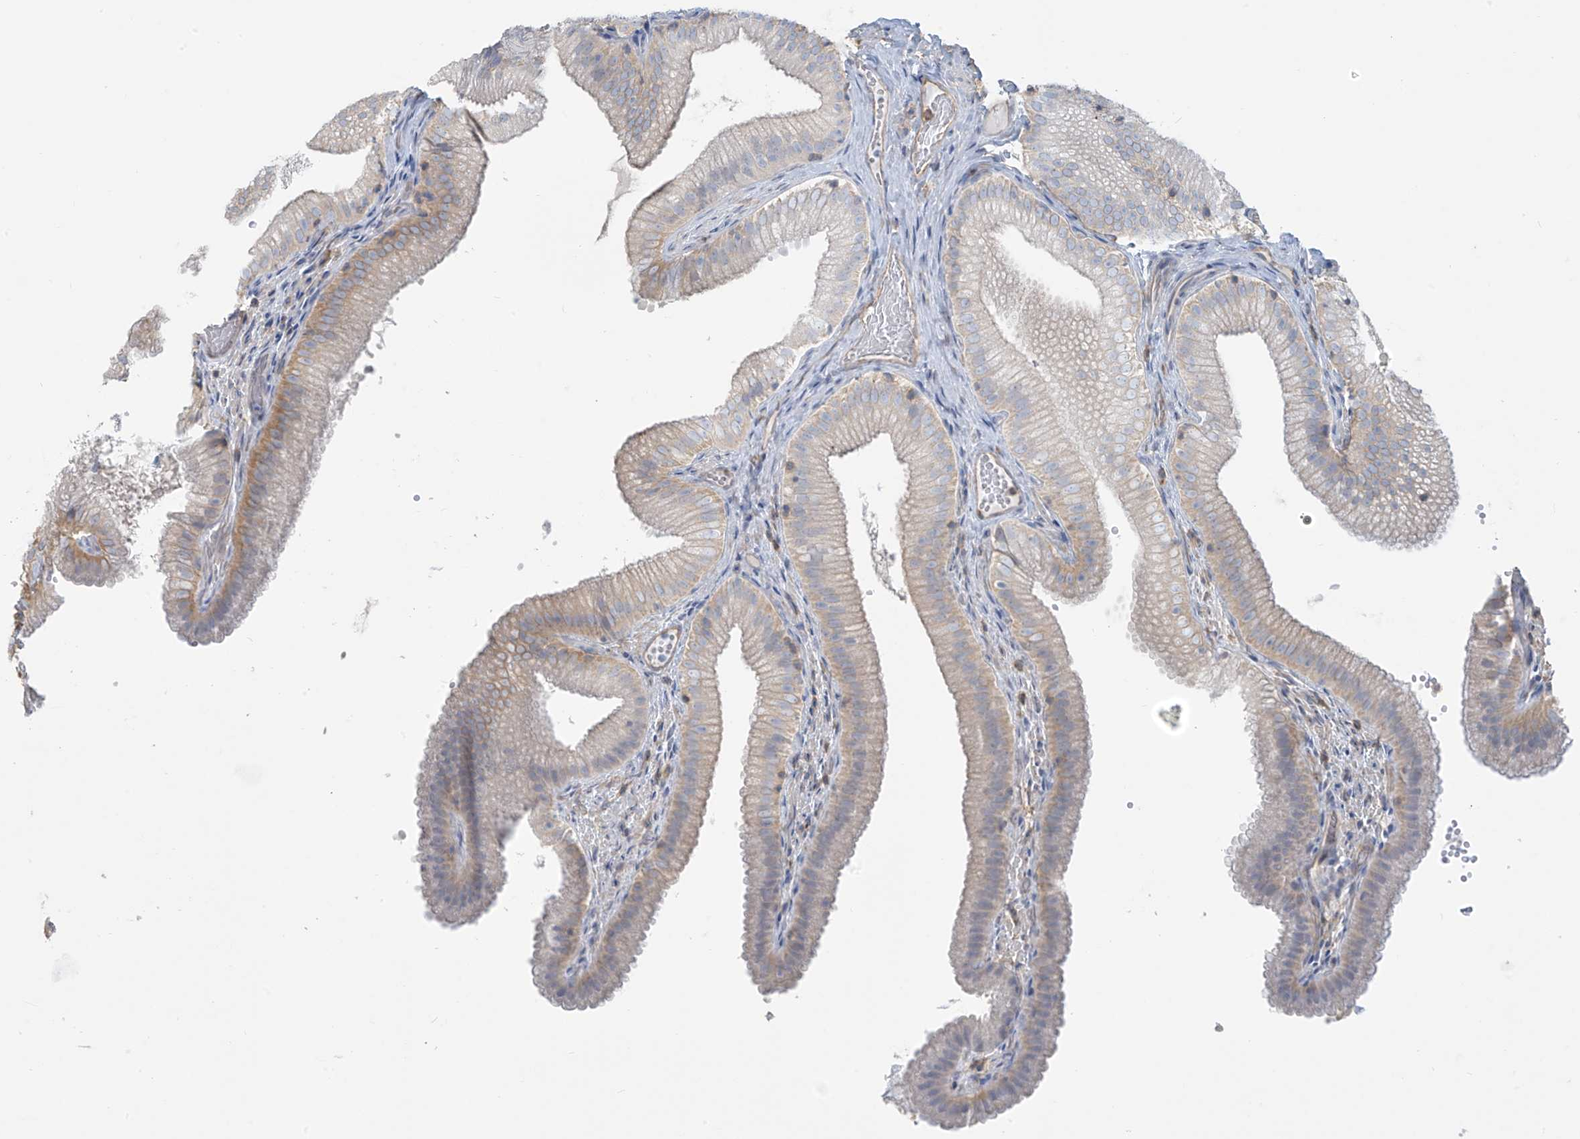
{"staining": {"intensity": "moderate", "quantity": "<25%", "location": "cytoplasmic/membranous"}, "tissue": "gallbladder", "cell_type": "Glandular cells", "image_type": "normal", "snomed": [{"axis": "morphology", "description": "Normal tissue, NOS"}, {"axis": "topography", "description": "Gallbladder"}], "caption": "A brown stain highlights moderate cytoplasmic/membranous positivity of a protein in glandular cells of unremarkable gallbladder.", "gene": "ZNF846", "patient": {"sex": "female", "age": 30}}